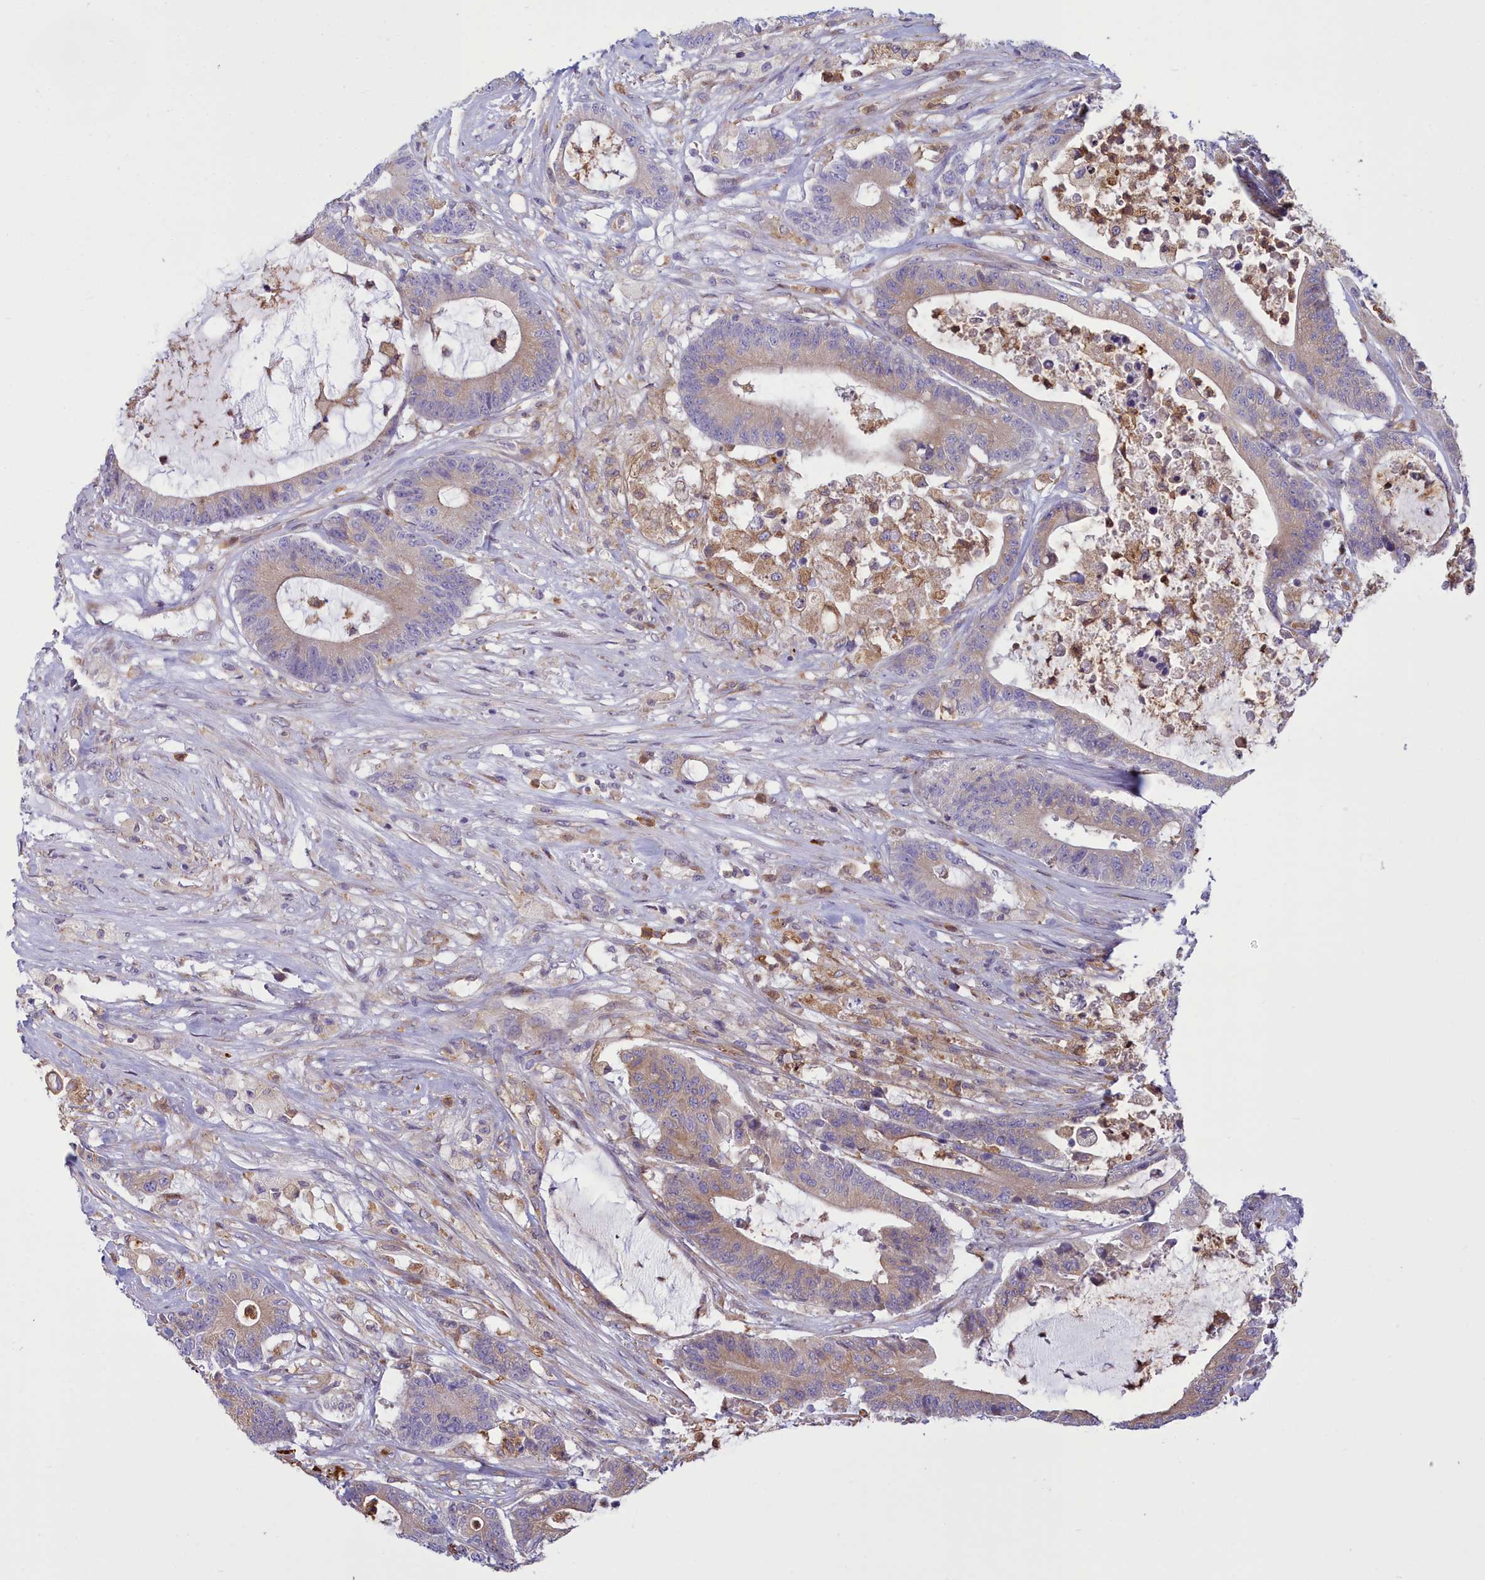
{"staining": {"intensity": "weak", "quantity": ">75%", "location": "cytoplasmic/membranous"}, "tissue": "colorectal cancer", "cell_type": "Tumor cells", "image_type": "cancer", "snomed": [{"axis": "morphology", "description": "Adenocarcinoma, NOS"}, {"axis": "topography", "description": "Colon"}], "caption": "This is an image of immunohistochemistry (IHC) staining of colorectal cancer (adenocarcinoma), which shows weak positivity in the cytoplasmic/membranous of tumor cells.", "gene": "HM13", "patient": {"sex": "female", "age": 84}}